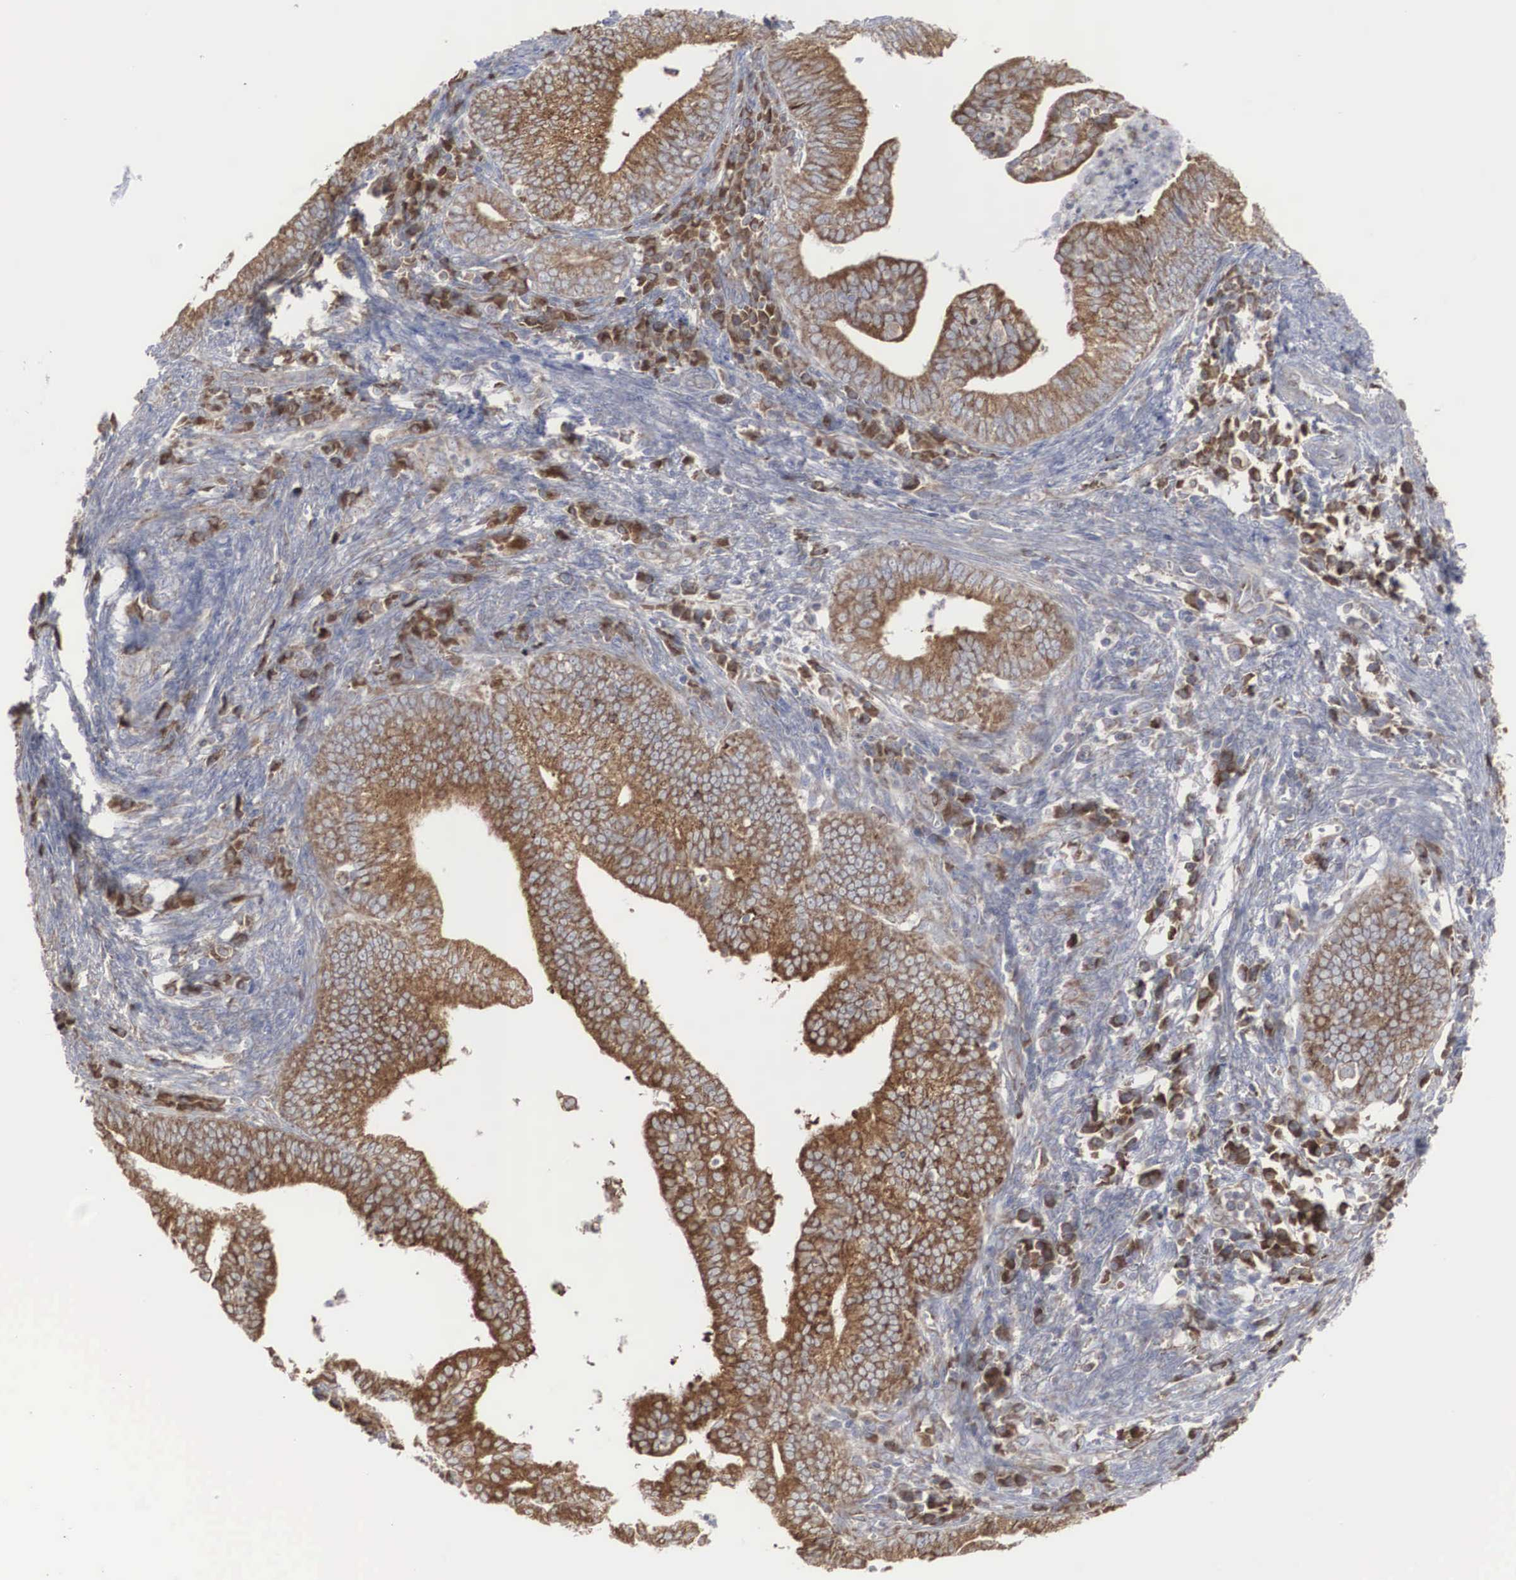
{"staining": {"intensity": "strong", "quantity": ">75%", "location": "cytoplasmic/membranous"}, "tissue": "endometrial cancer", "cell_type": "Tumor cells", "image_type": "cancer", "snomed": [{"axis": "morphology", "description": "Adenocarcinoma, NOS"}, {"axis": "topography", "description": "Endometrium"}], "caption": "Protein analysis of endometrial adenocarcinoma tissue exhibits strong cytoplasmic/membranous expression in approximately >75% of tumor cells.", "gene": "MIA2", "patient": {"sex": "female", "age": 66}}